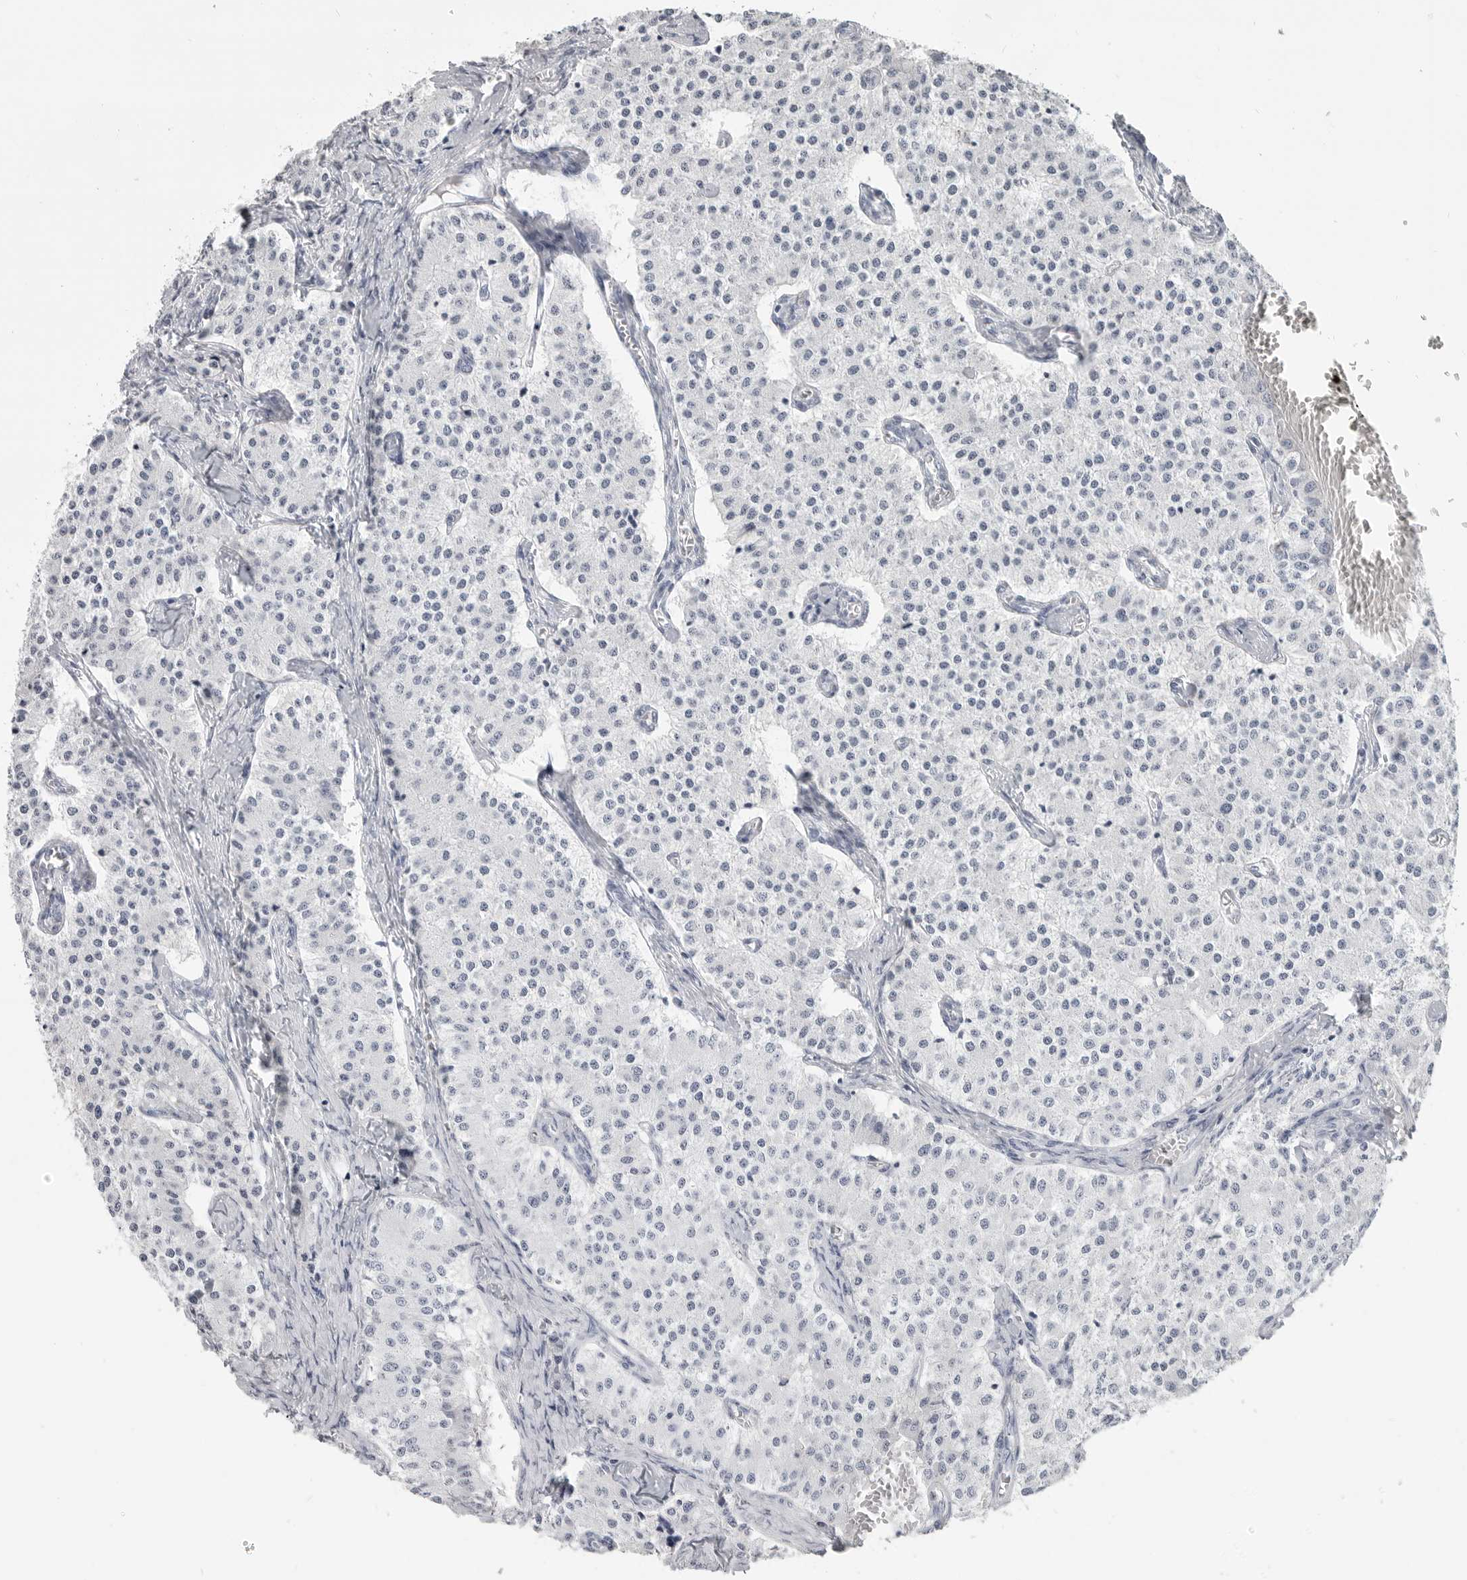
{"staining": {"intensity": "negative", "quantity": "none", "location": "none"}, "tissue": "carcinoid", "cell_type": "Tumor cells", "image_type": "cancer", "snomed": [{"axis": "morphology", "description": "Carcinoid, malignant, NOS"}, {"axis": "topography", "description": "Colon"}], "caption": "This is an immunohistochemistry (IHC) image of human carcinoid. There is no expression in tumor cells.", "gene": "LY6D", "patient": {"sex": "female", "age": 52}}